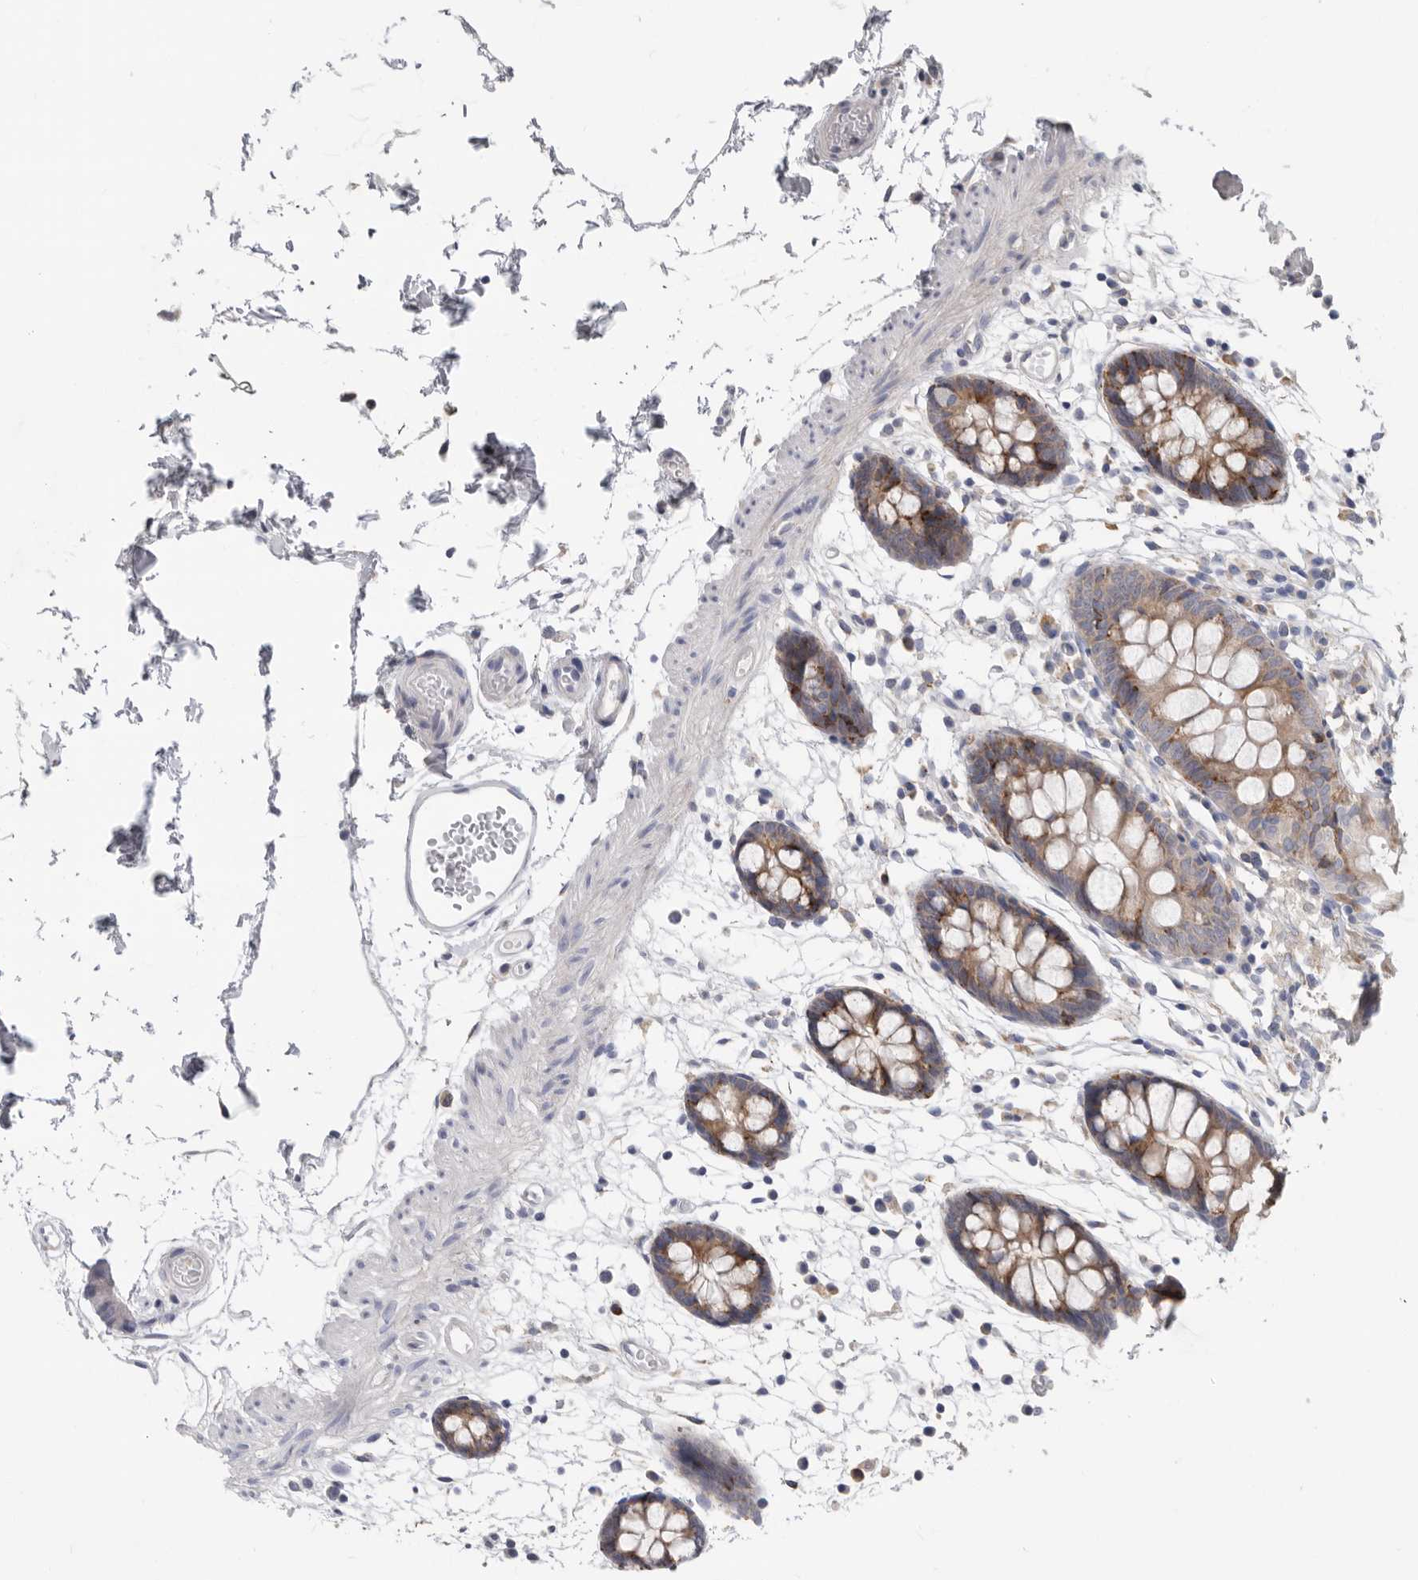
{"staining": {"intensity": "negative", "quantity": "none", "location": "none"}, "tissue": "colon", "cell_type": "Endothelial cells", "image_type": "normal", "snomed": [{"axis": "morphology", "description": "Normal tissue, NOS"}, {"axis": "topography", "description": "Colon"}], "caption": "Colon stained for a protein using immunohistochemistry displays no positivity endothelial cells.", "gene": "GANAB", "patient": {"sex": "male", "age": 56}}